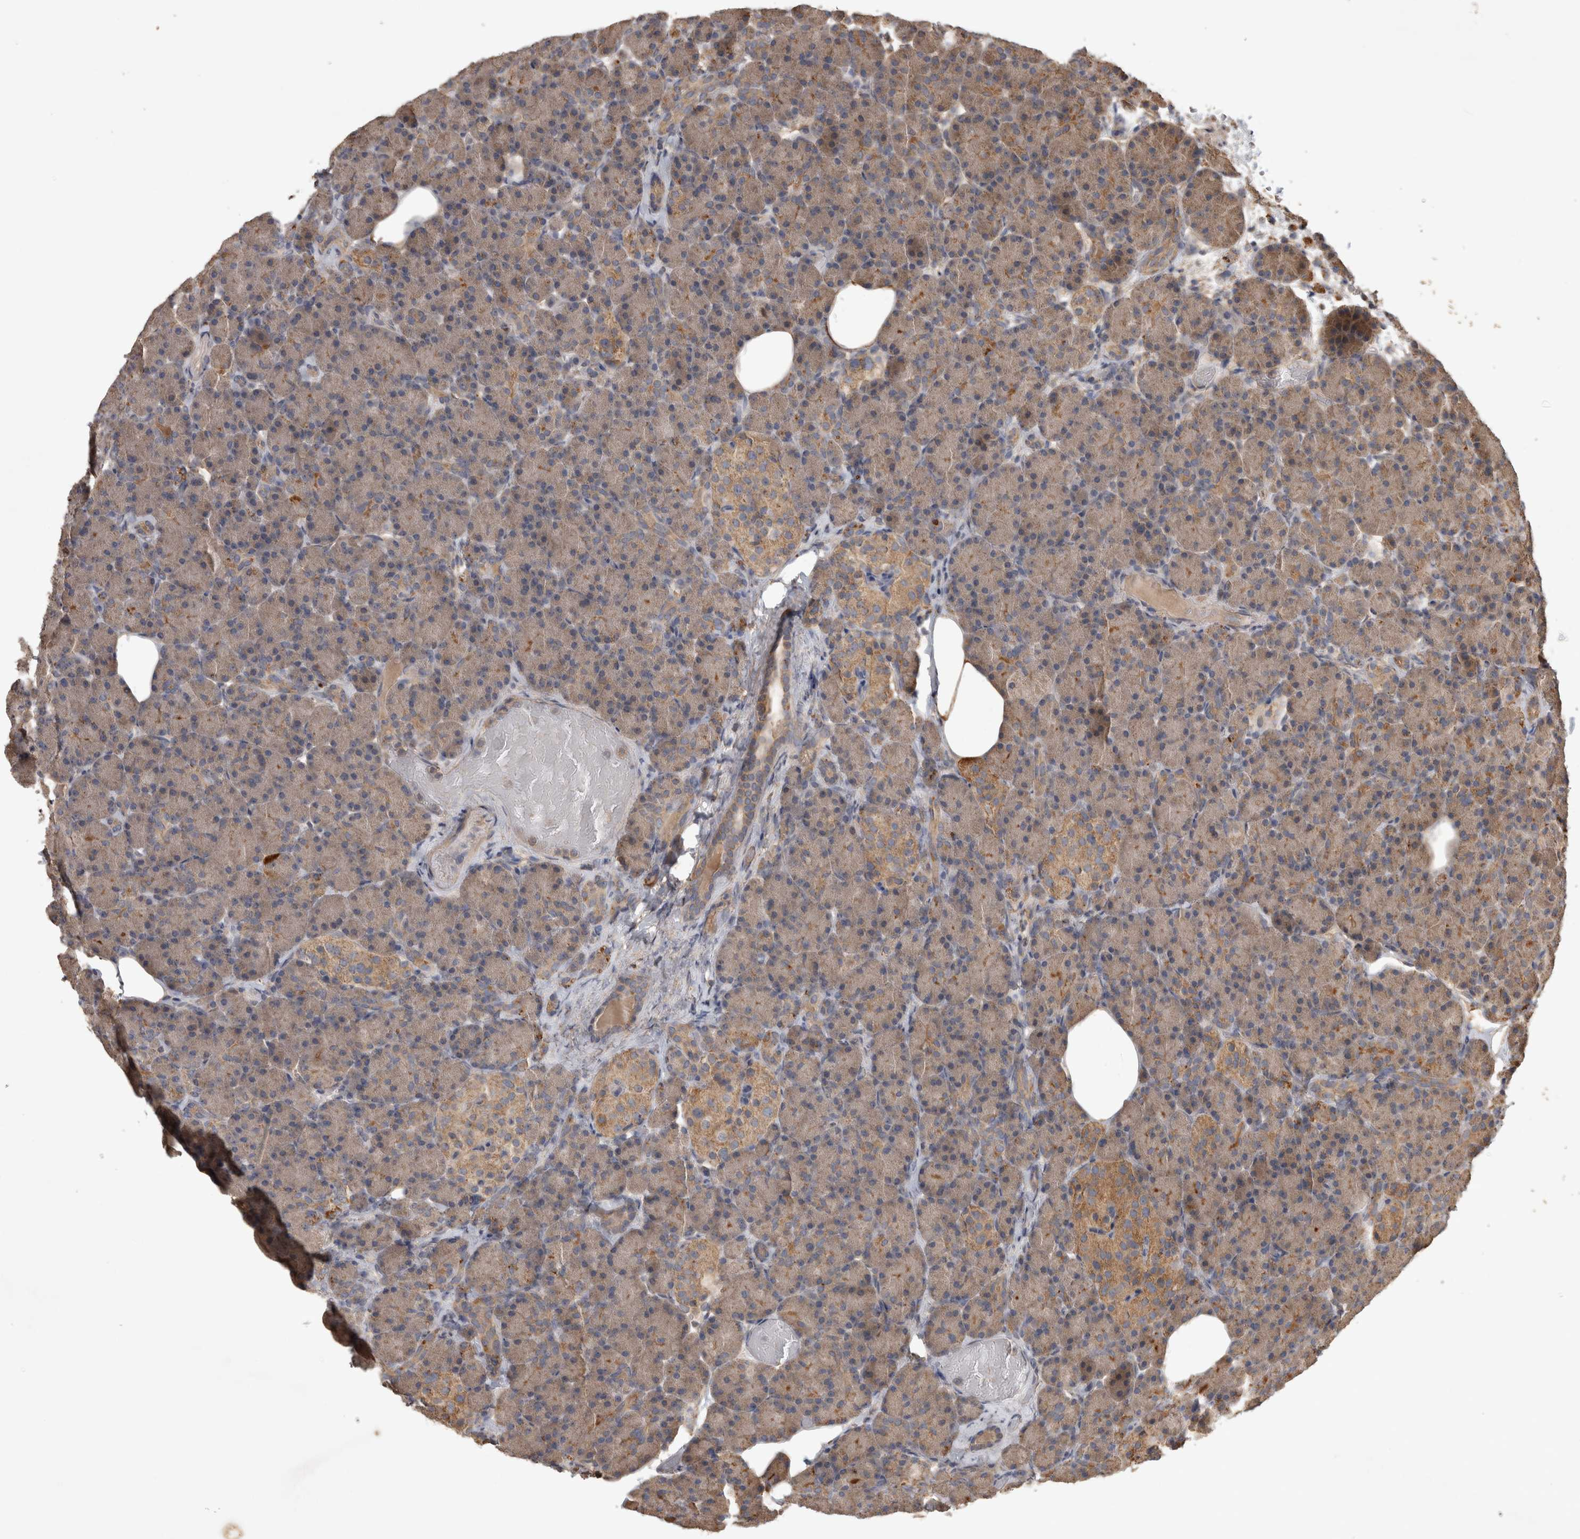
{"staining": {"intensity": "strong", "quantity": "<25%", "location": "cytoplasmic/membranous"}, "tissue": "pancreas", "cell_type": "Exocrine glandular cells", "image_type": "normal", "snomed": [{"axis": "morphology", "description": "Normal tissue, NOS"}, {"axis": "topography", "description": "Pancreas"}], "caption": "High-magnification brightfield microscopy of unremarkable pancreas stained with DAB (3,3'-diaminobenzidine) (brown) and counterstained with hematoxylin (blue). exocrine glandular cells exhibit strong cytoplasmic/membranous staining is seen in approximately<25% of cells.", "gene": "TRMT61B", "patient": {"sex": "female", "age": 43}}